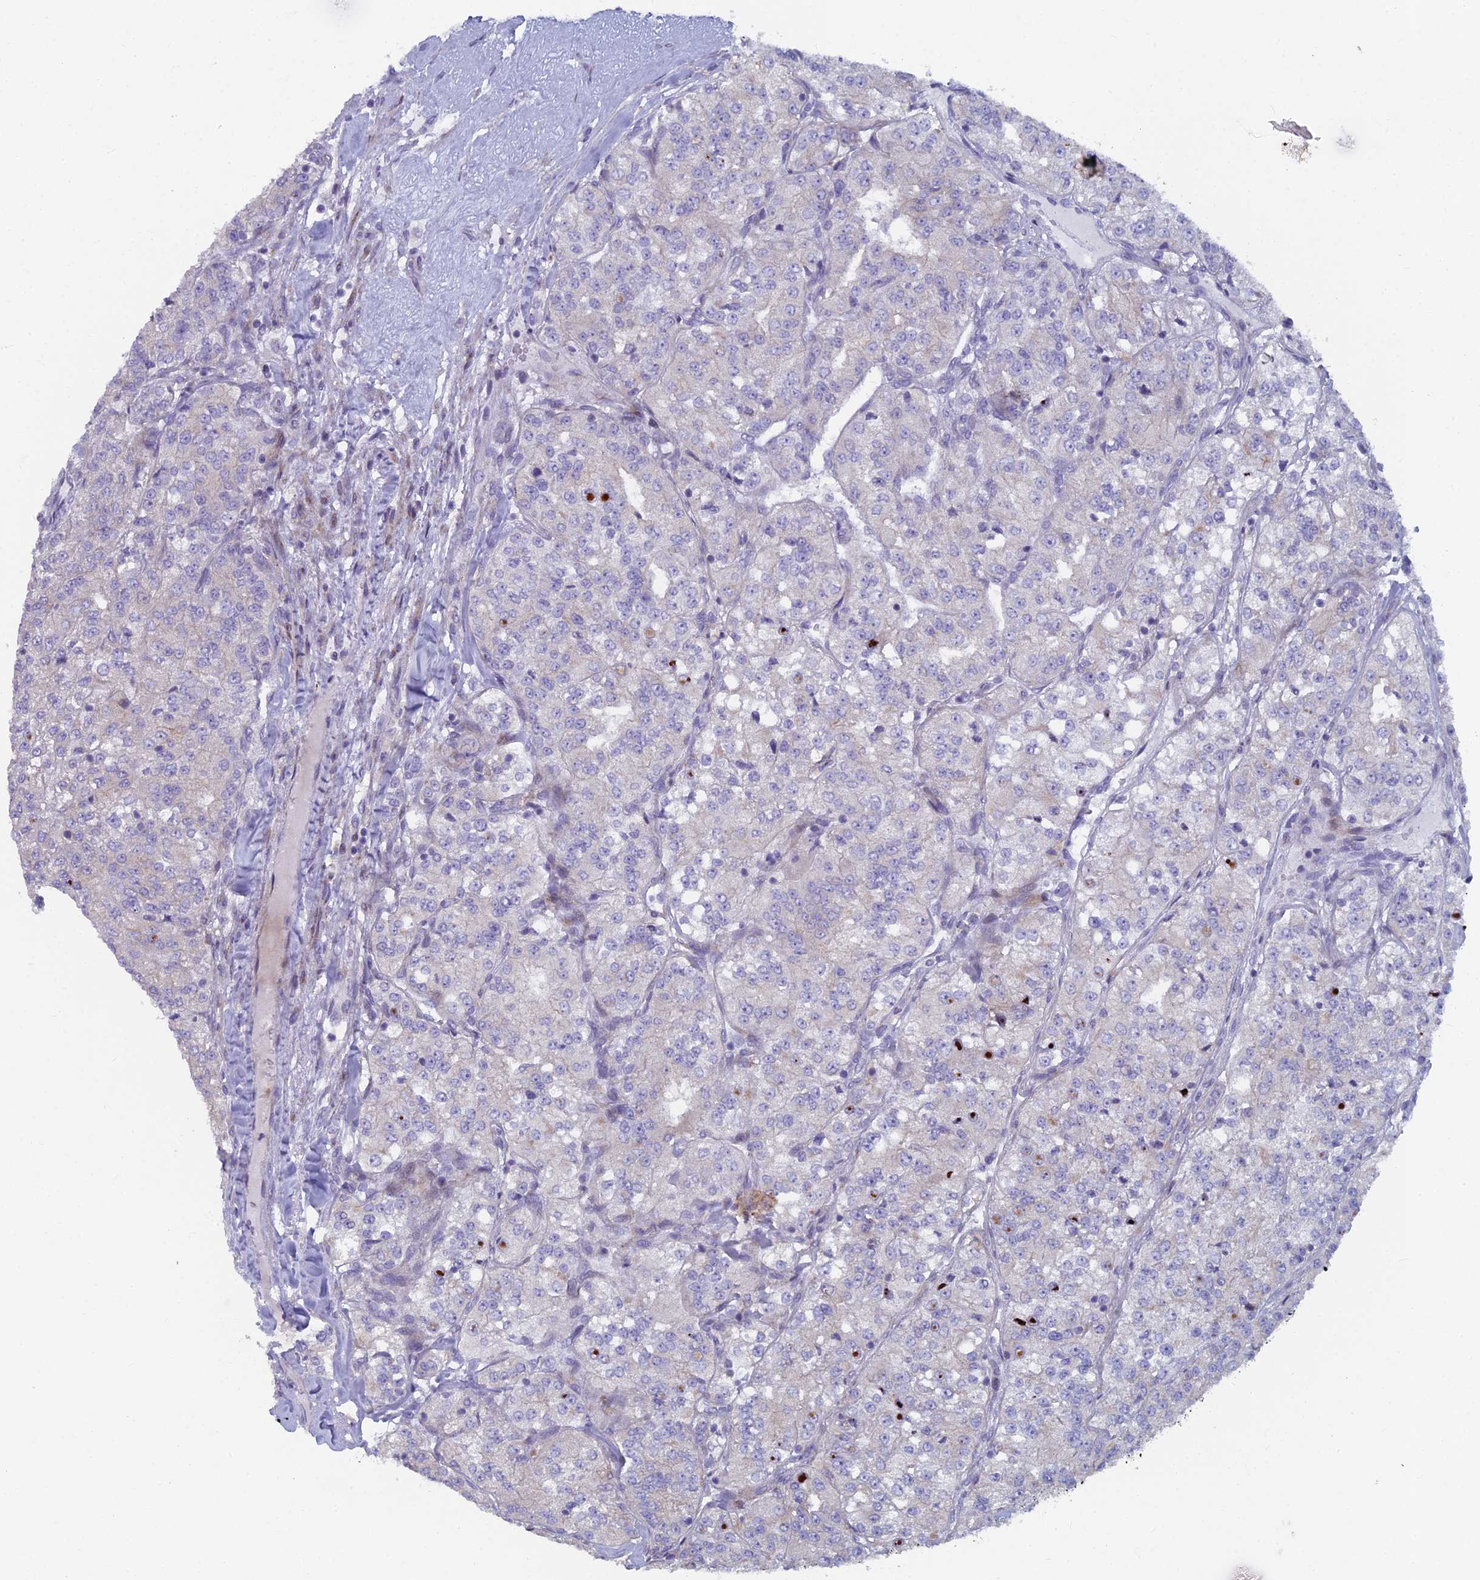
{"staining": {"intensity": "negative", "quantity": "none", "location": "none"}, "tissue": "renal cancer", "cell_type": "Tumor cells", "image_type": "cancer", "snomed": [{"axis": "morphology", "description": "Adenocarcinoma, NOS"}, {"axis": "topography", "description": "Kidney"}], "caption": "Tumor cells are negative for brown protein staining in renal cancer (adenocarcinoma).", "gene": "B9D2", "patient": {"sex": "female", "age": 63}}